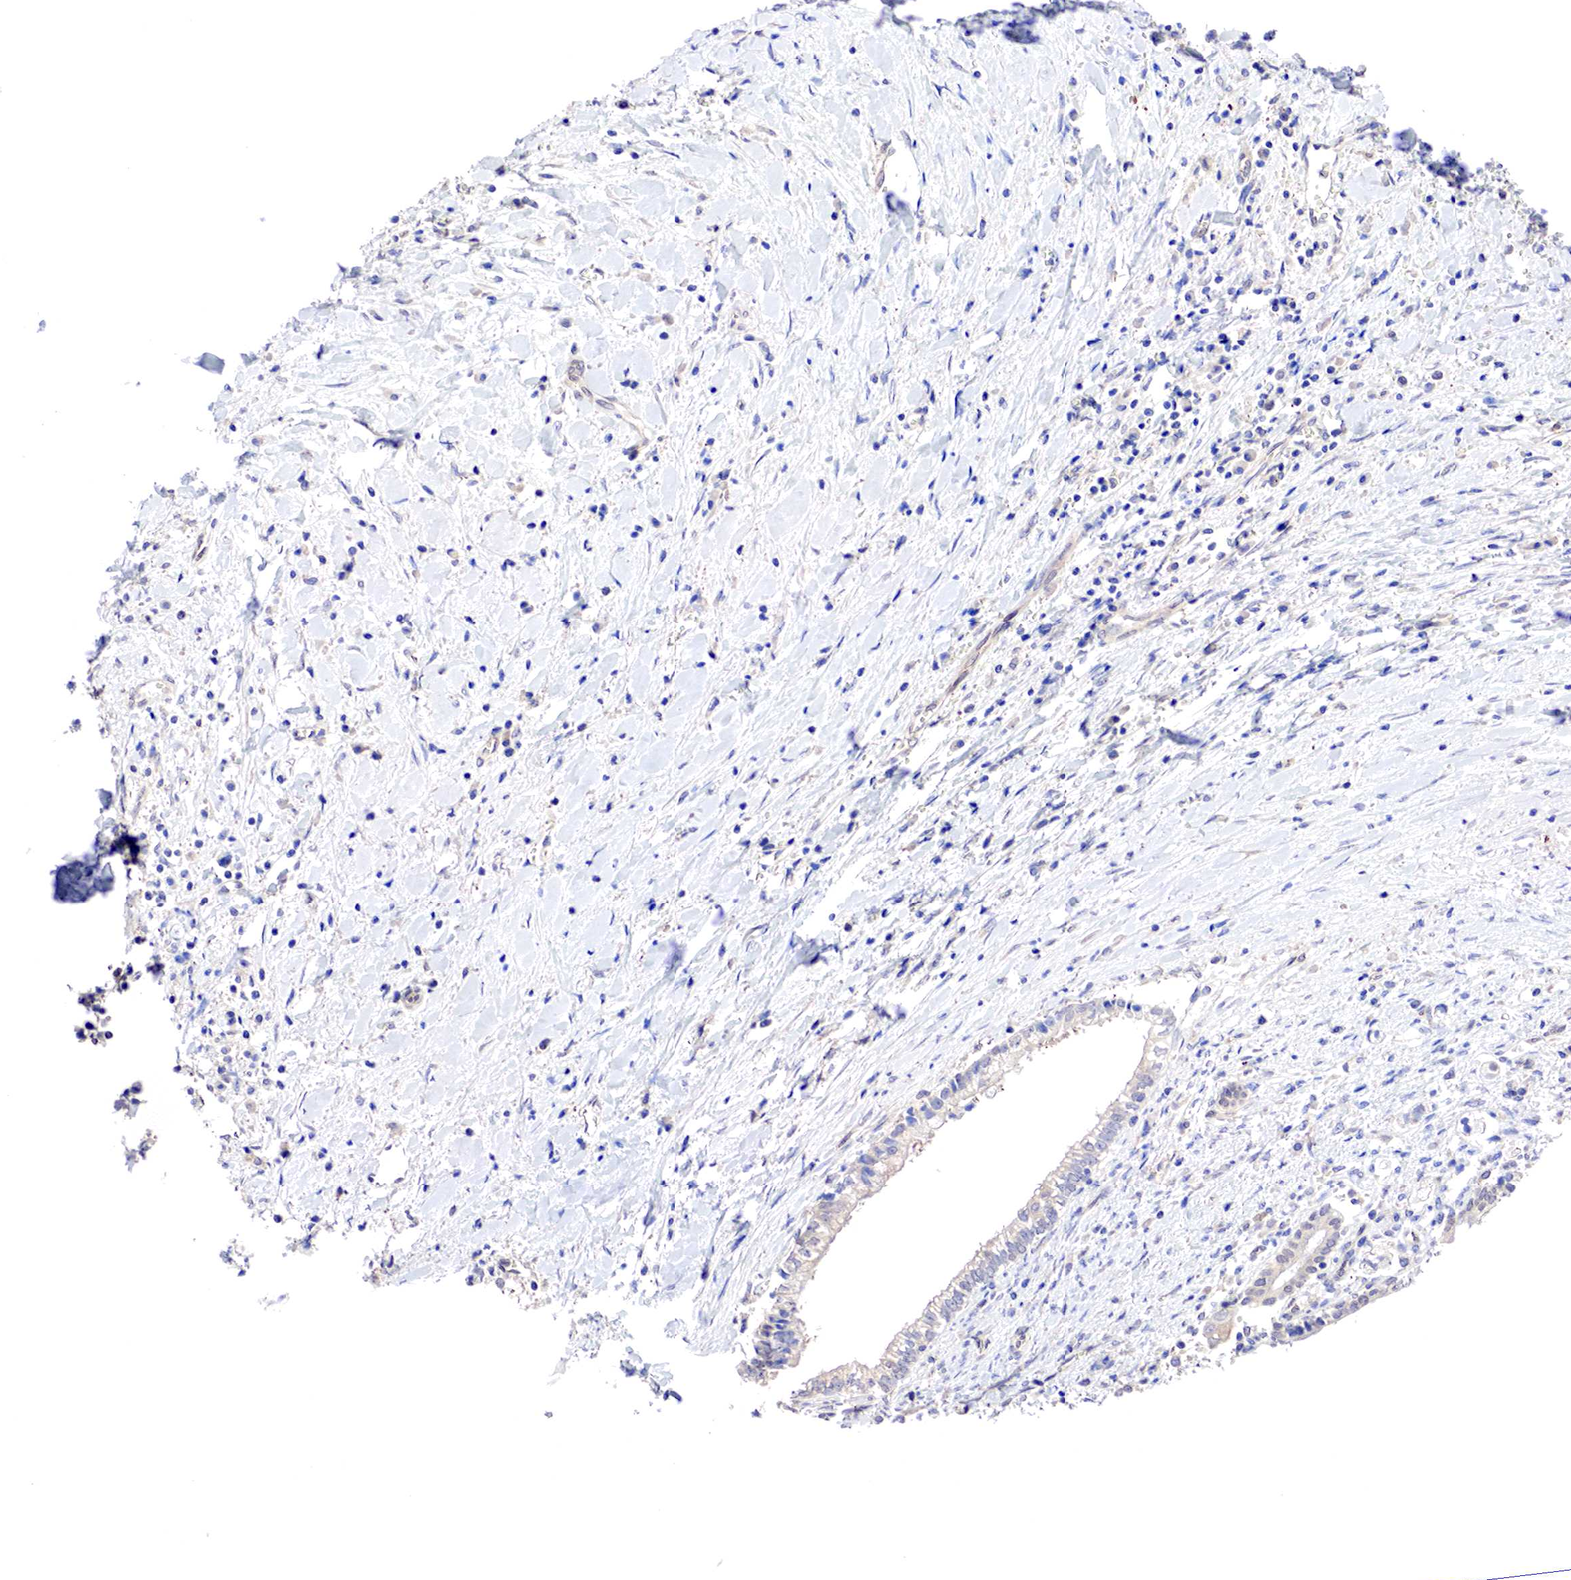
{"staining": {"intensity": "weak", "quantity": "25%-75%", "location": "cytoplasmic/membranous"}, "tissue": "liver cancer", "cell_type": "Tumor cells", "image_type": "cancer", "snomed": [{"axis": "morphology", "description": "Cholangiocarcinoma"}, {"axis": "topography", "description": "Liver"}], "caption": "IHC image of neoplastic tissue: human liver cancer (cholangiocarcinoma) stained using IHC shows low levels of weak protein expression localized specifically in the cytoplasmic/membranous of tumor cells, appearing as a cytoplasmic/membranous brown color.", "gene": "PABIR2", "patient": {"sex": "male", "age": 57}}